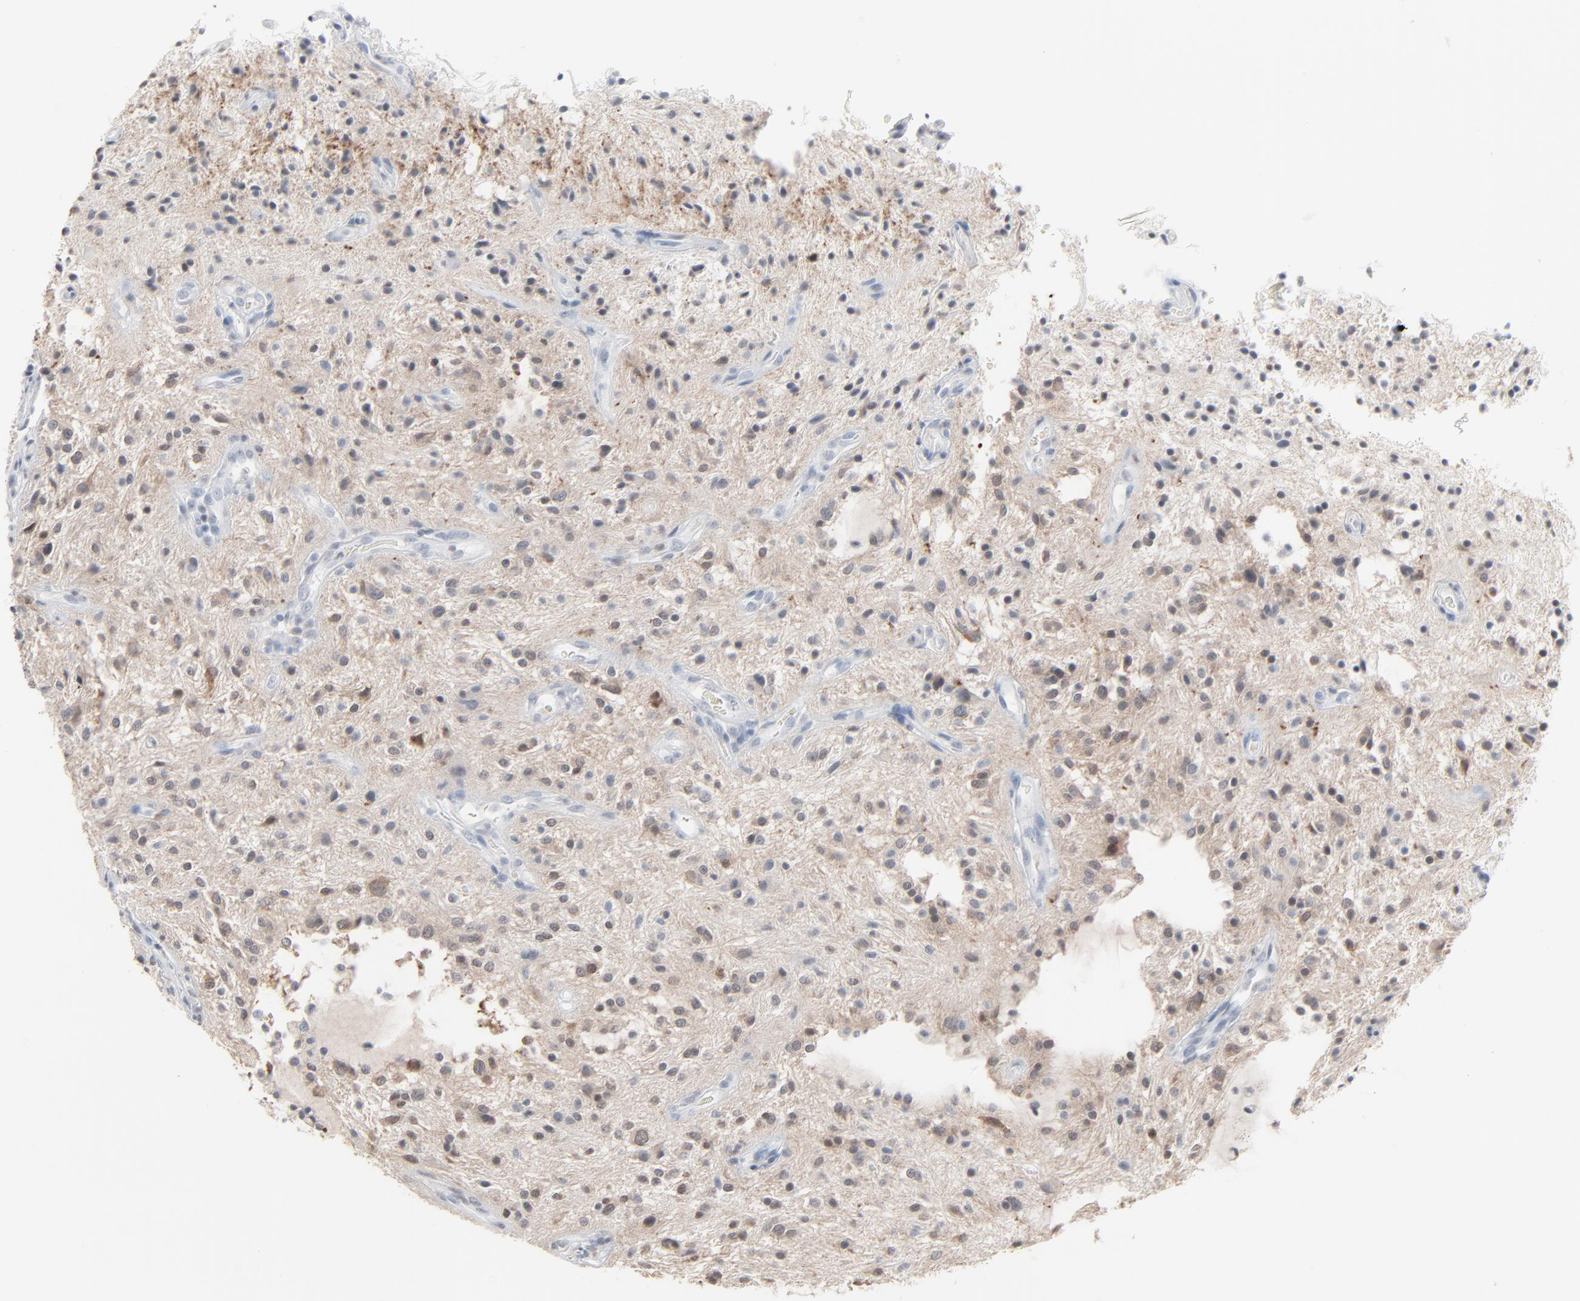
{"staining": {"intensity": "weak", "quantity": "25%-75%", "location": "nuclear"}, "tissue": "glioma", "cell_type": "Tumor cells", "image_type": "cancer", "snomed": [{"axis": "morphology", "description": "Glioma, malignant, NOS"}, {"axis": "topography", "description": "Cerebellum"}], "caption": "A low amount of weak nuclear staining is appreciated in about 25%-75% of tumor cells in glioma tissue.", "gene": "PHGDH", "patient": {"sex": "female", "age": 10}}